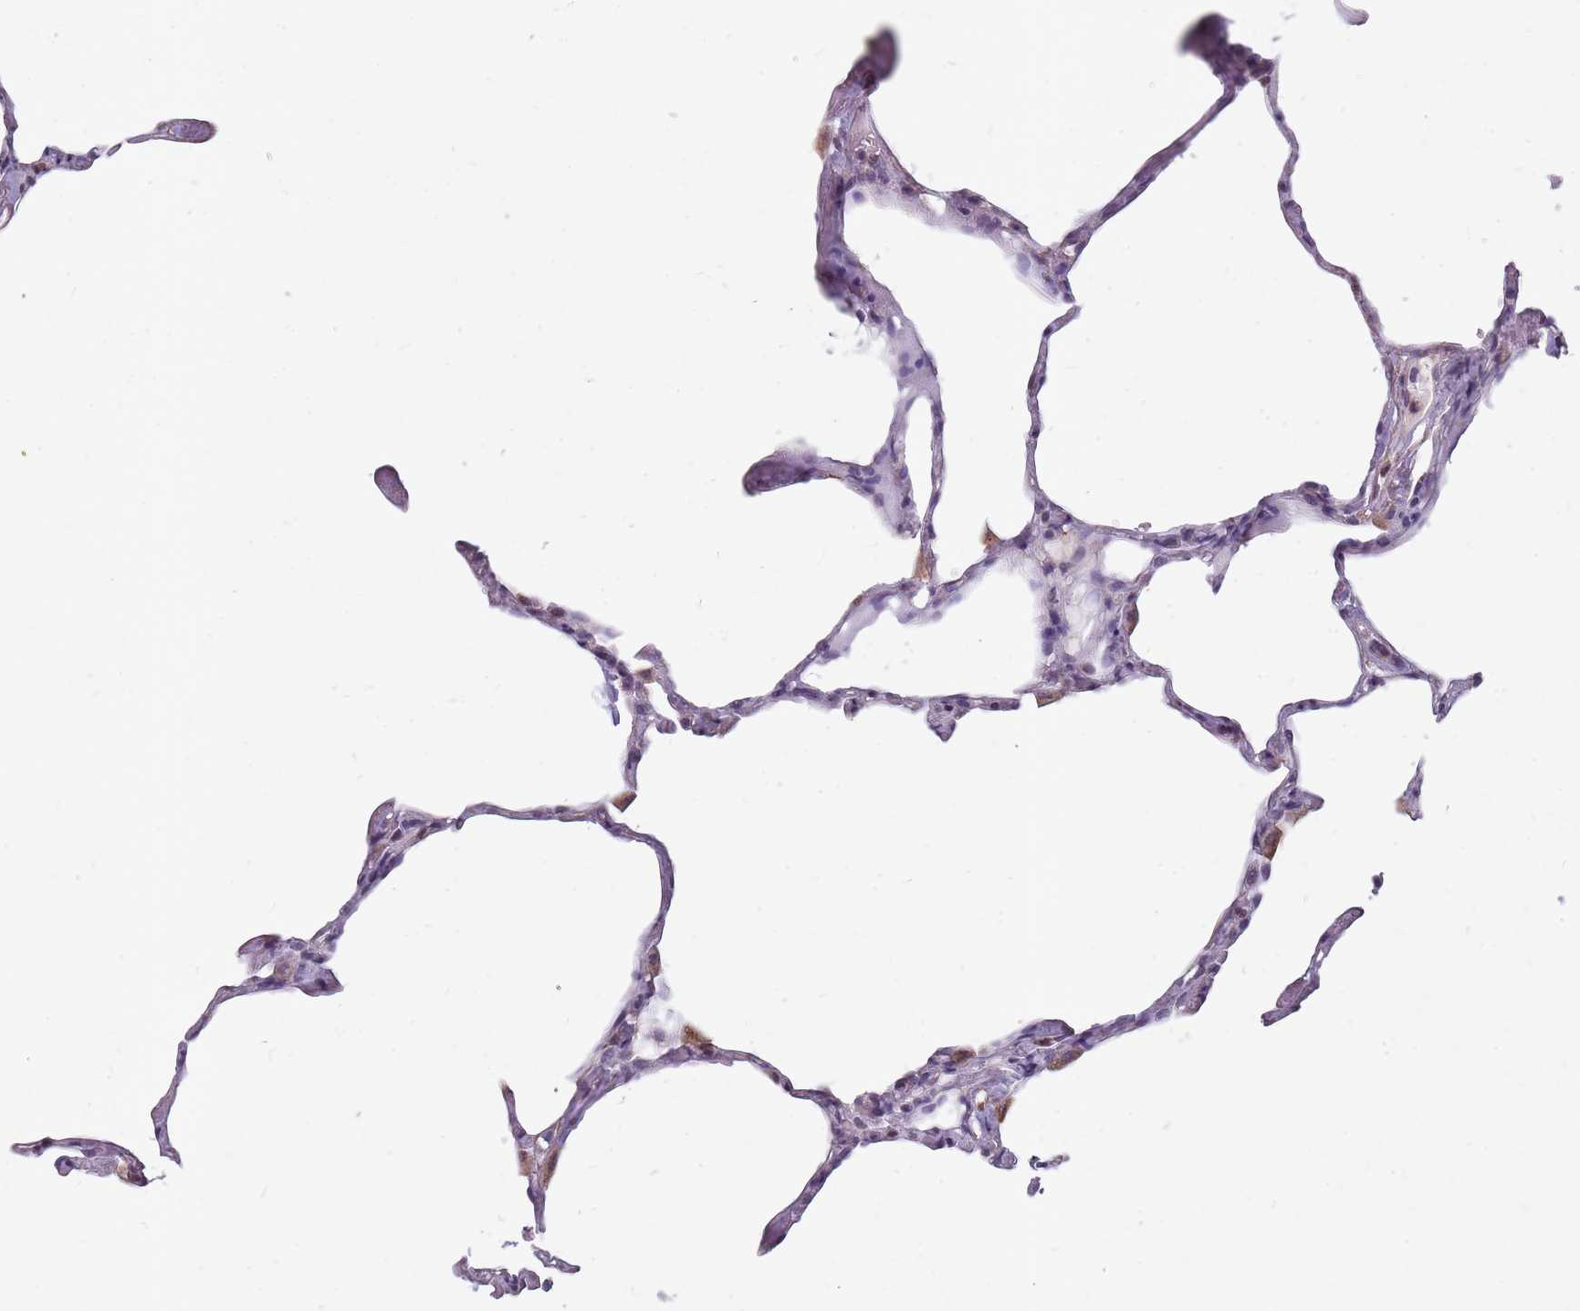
{"staining": {"intensity": "strong", "quantity": "<25%", "location": "cytoplasmic/membranous"}, "tissue": "lung", "cell_type": "Alveolar cells", "image_type": "normal", "snomed": [{"axis": "morphology", "description": "Normal tissue, NOS"}, {"axis": "topography", "description": "Lung"}], "caption": "Alveolar cells exhibit medium levels of strong cytoplasmic/membranous positivity in approximately <25% of cells in benign lung.", "gene": "NEK6", "patient": {"sex": "male", "age": 65}}